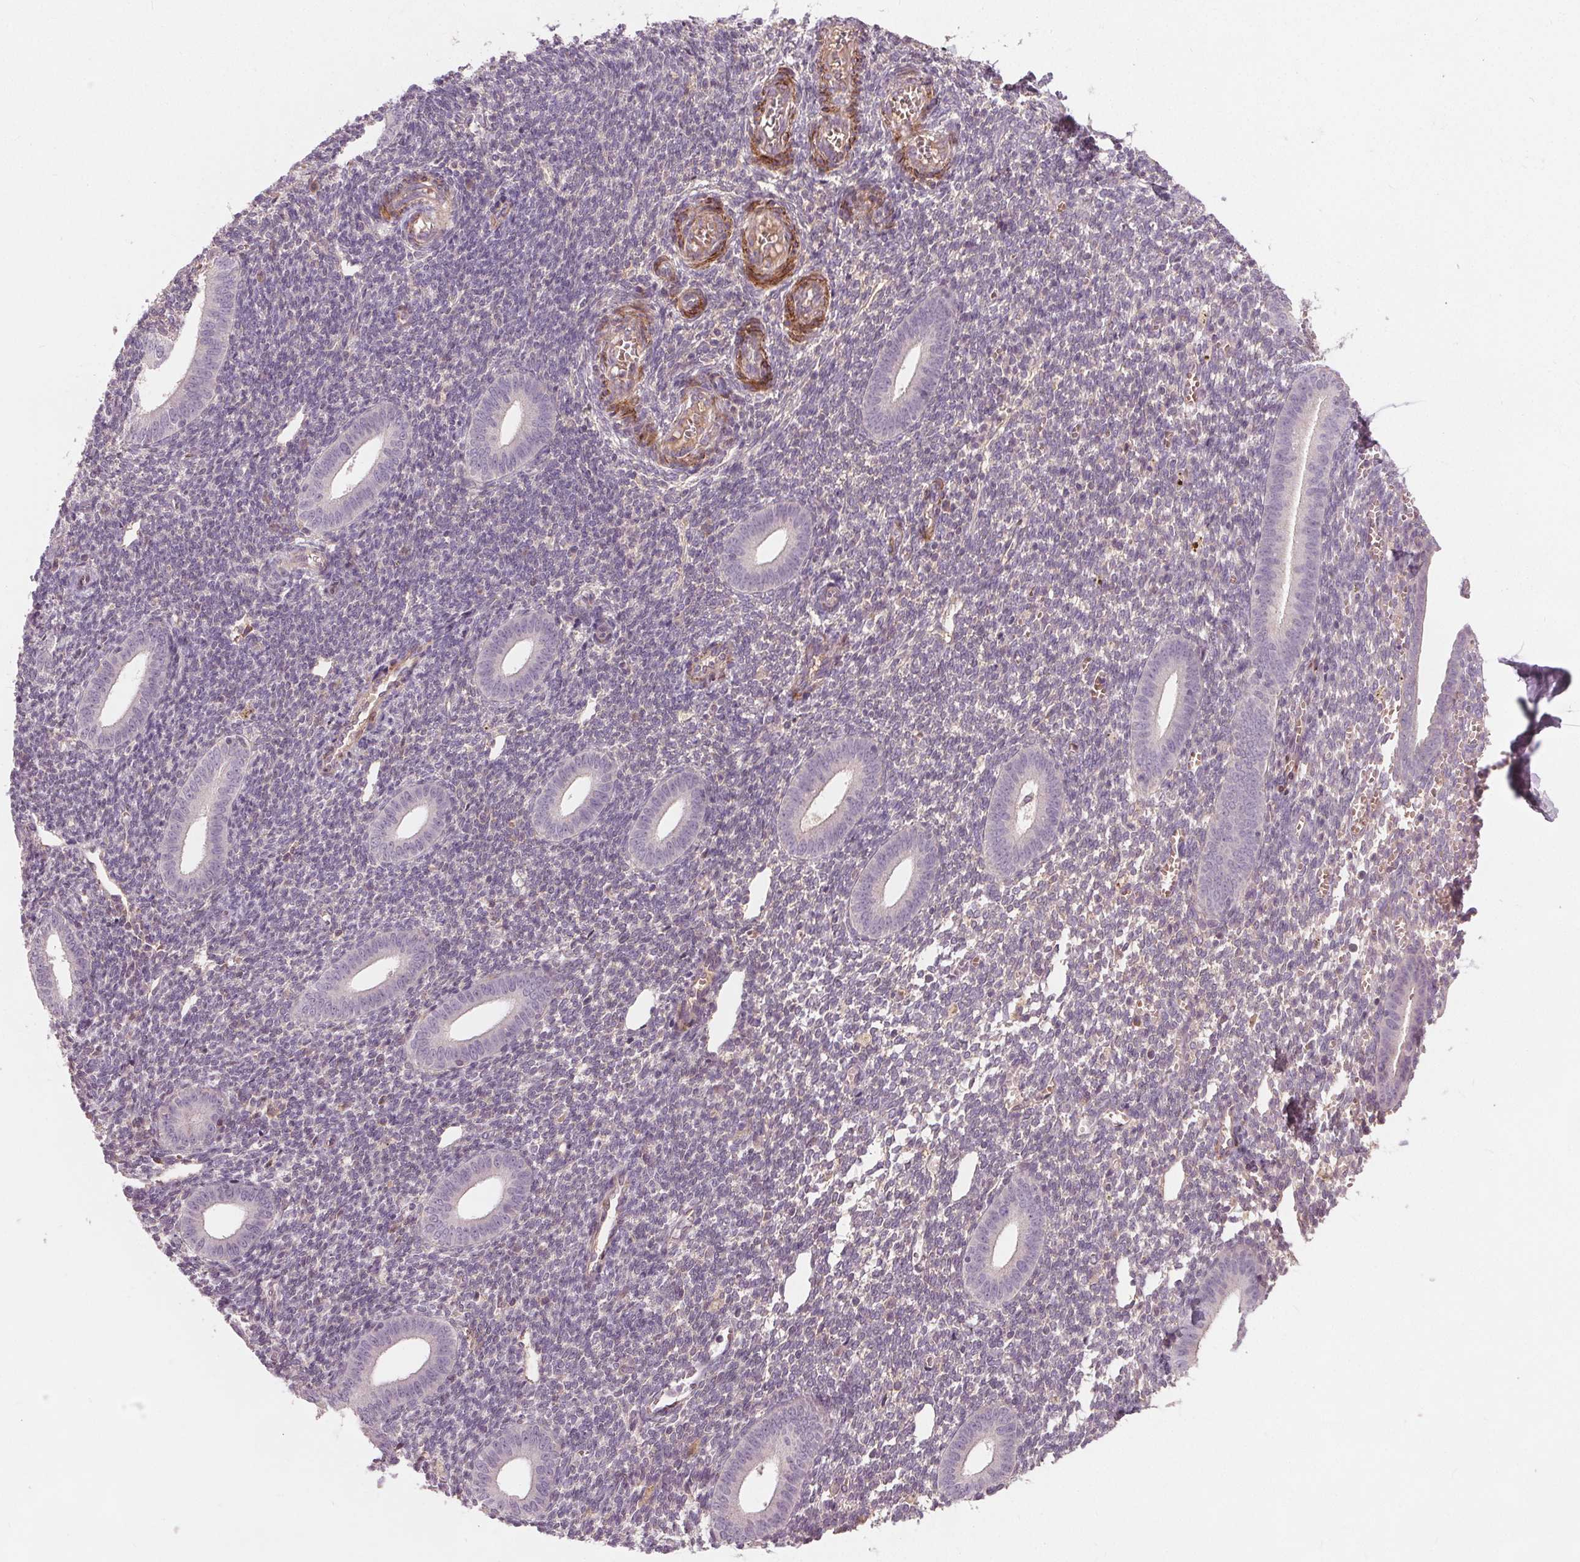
{"staining": {"intensity": "negative", "quantity": "none", "location": "none"}, "tissue": "endometrium", "cell_type": "Cells in endometrial stroma", "image_type": "normal", "snomed": [{"axis": "morphology", "description": "Normal tissue, NOS"}, {"axis": "topography", "description": "Endometrium"}], "caption": "DAB (3,3'-diaminobenzidine) immunohistochemical staining of unremarkable endometrium shows no significant expression in cells in endometrial stroma.", "gene": "PDGFD", "patient": {"sex": "female", "age": 25}}